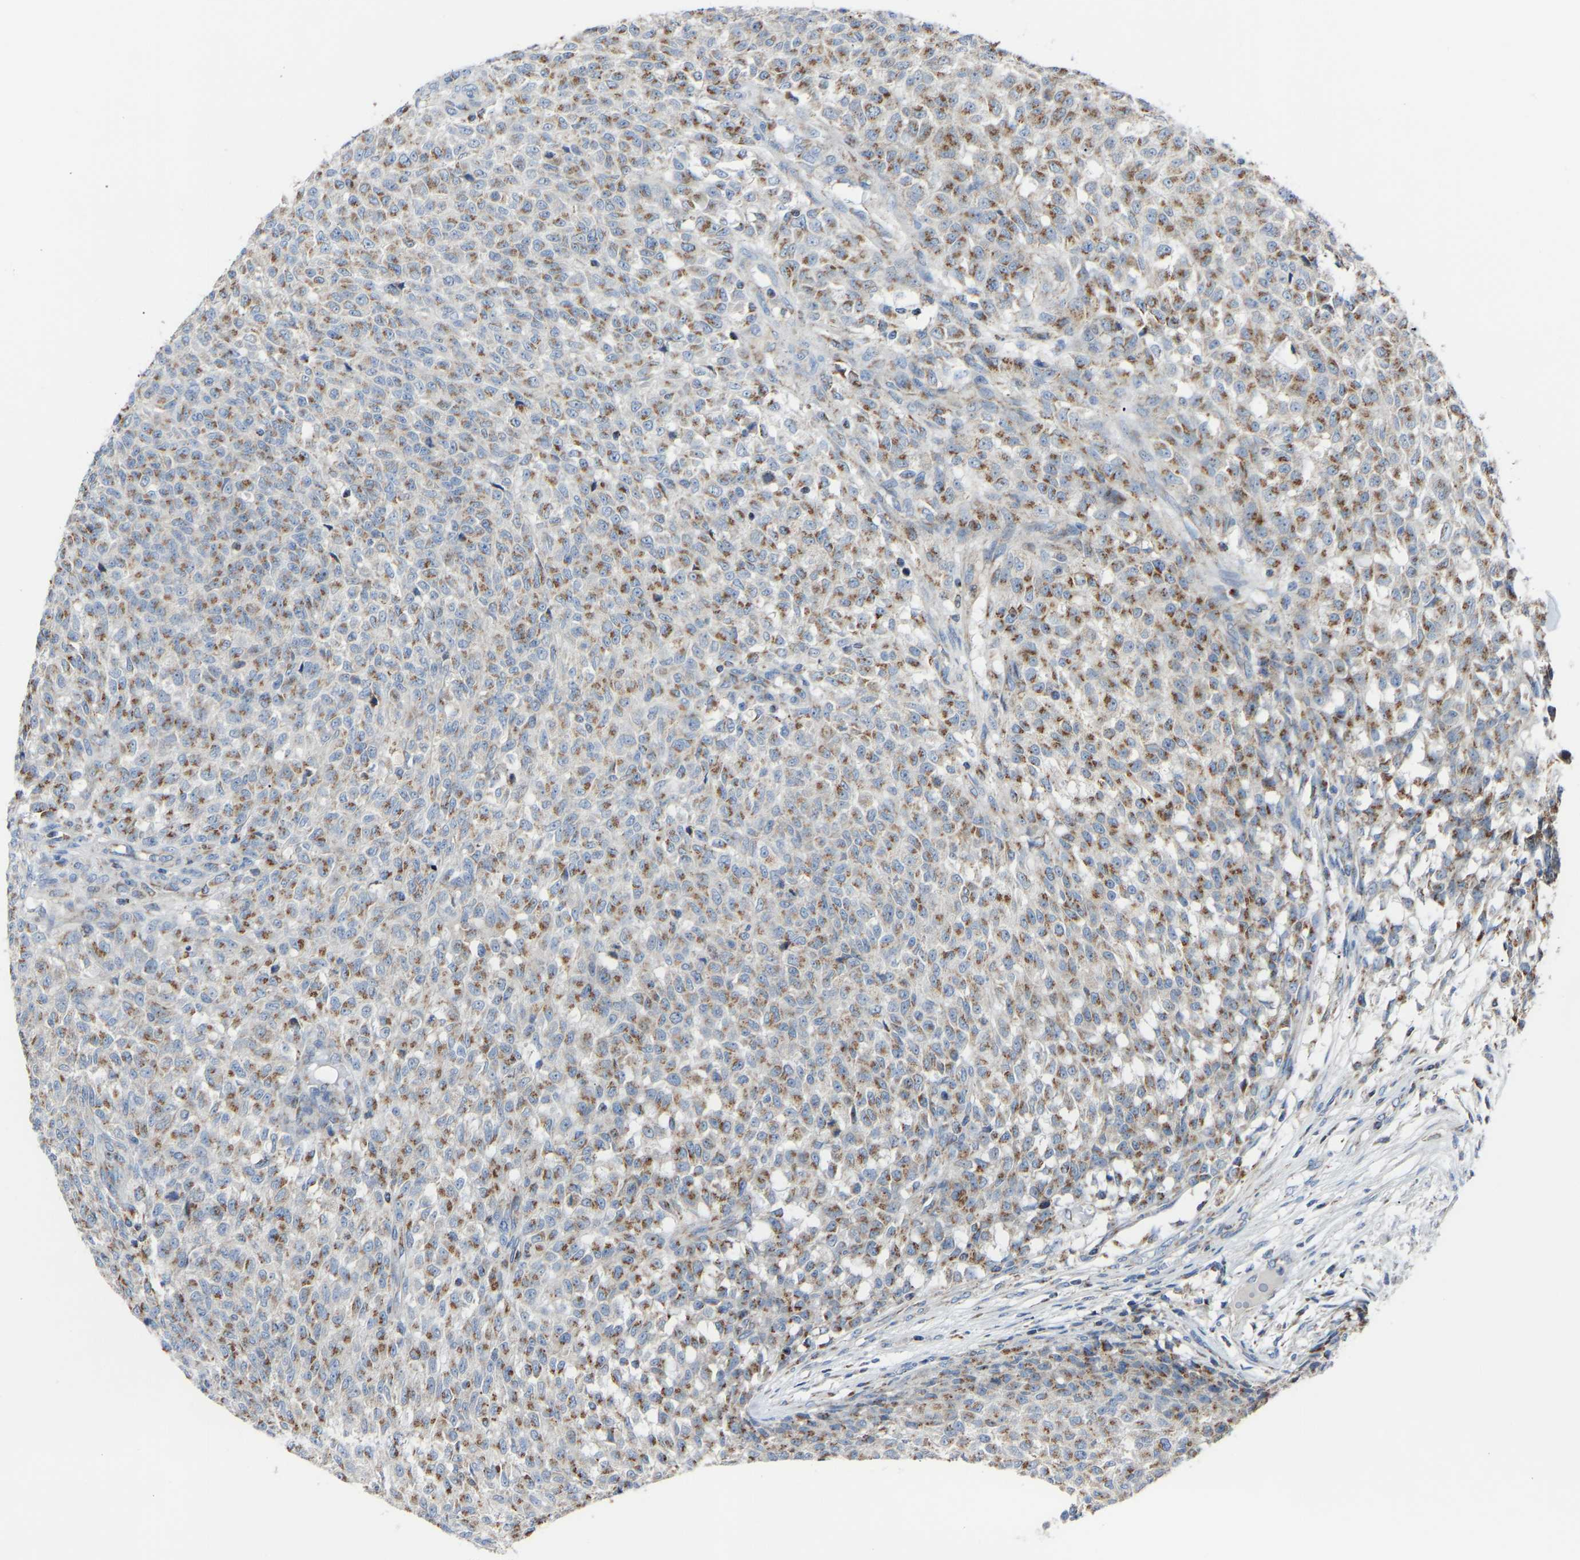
{"staining": {"intensity": "moderate", "quantity": ">75%", "location": "cytoplasmic/membranous"}, "tissue": "testis cancer", "cell_type": "Tumor cells", "image_type": "cancer", "snomed": [{"axis": "morphology", "description": "Seminoma, NOS"}, {"axis": "topography", "description": "Testis"}], "caption": "An immunohistochemistry (IHC) photomicrograph of neoplastic tissue is shown. Protein staining in brown highlights moderate cytoplasmic/membranous positivity in testis cancer within tumor cells.", "gene": "CANT1", "patient": {"sex": "male", "age": 59}}